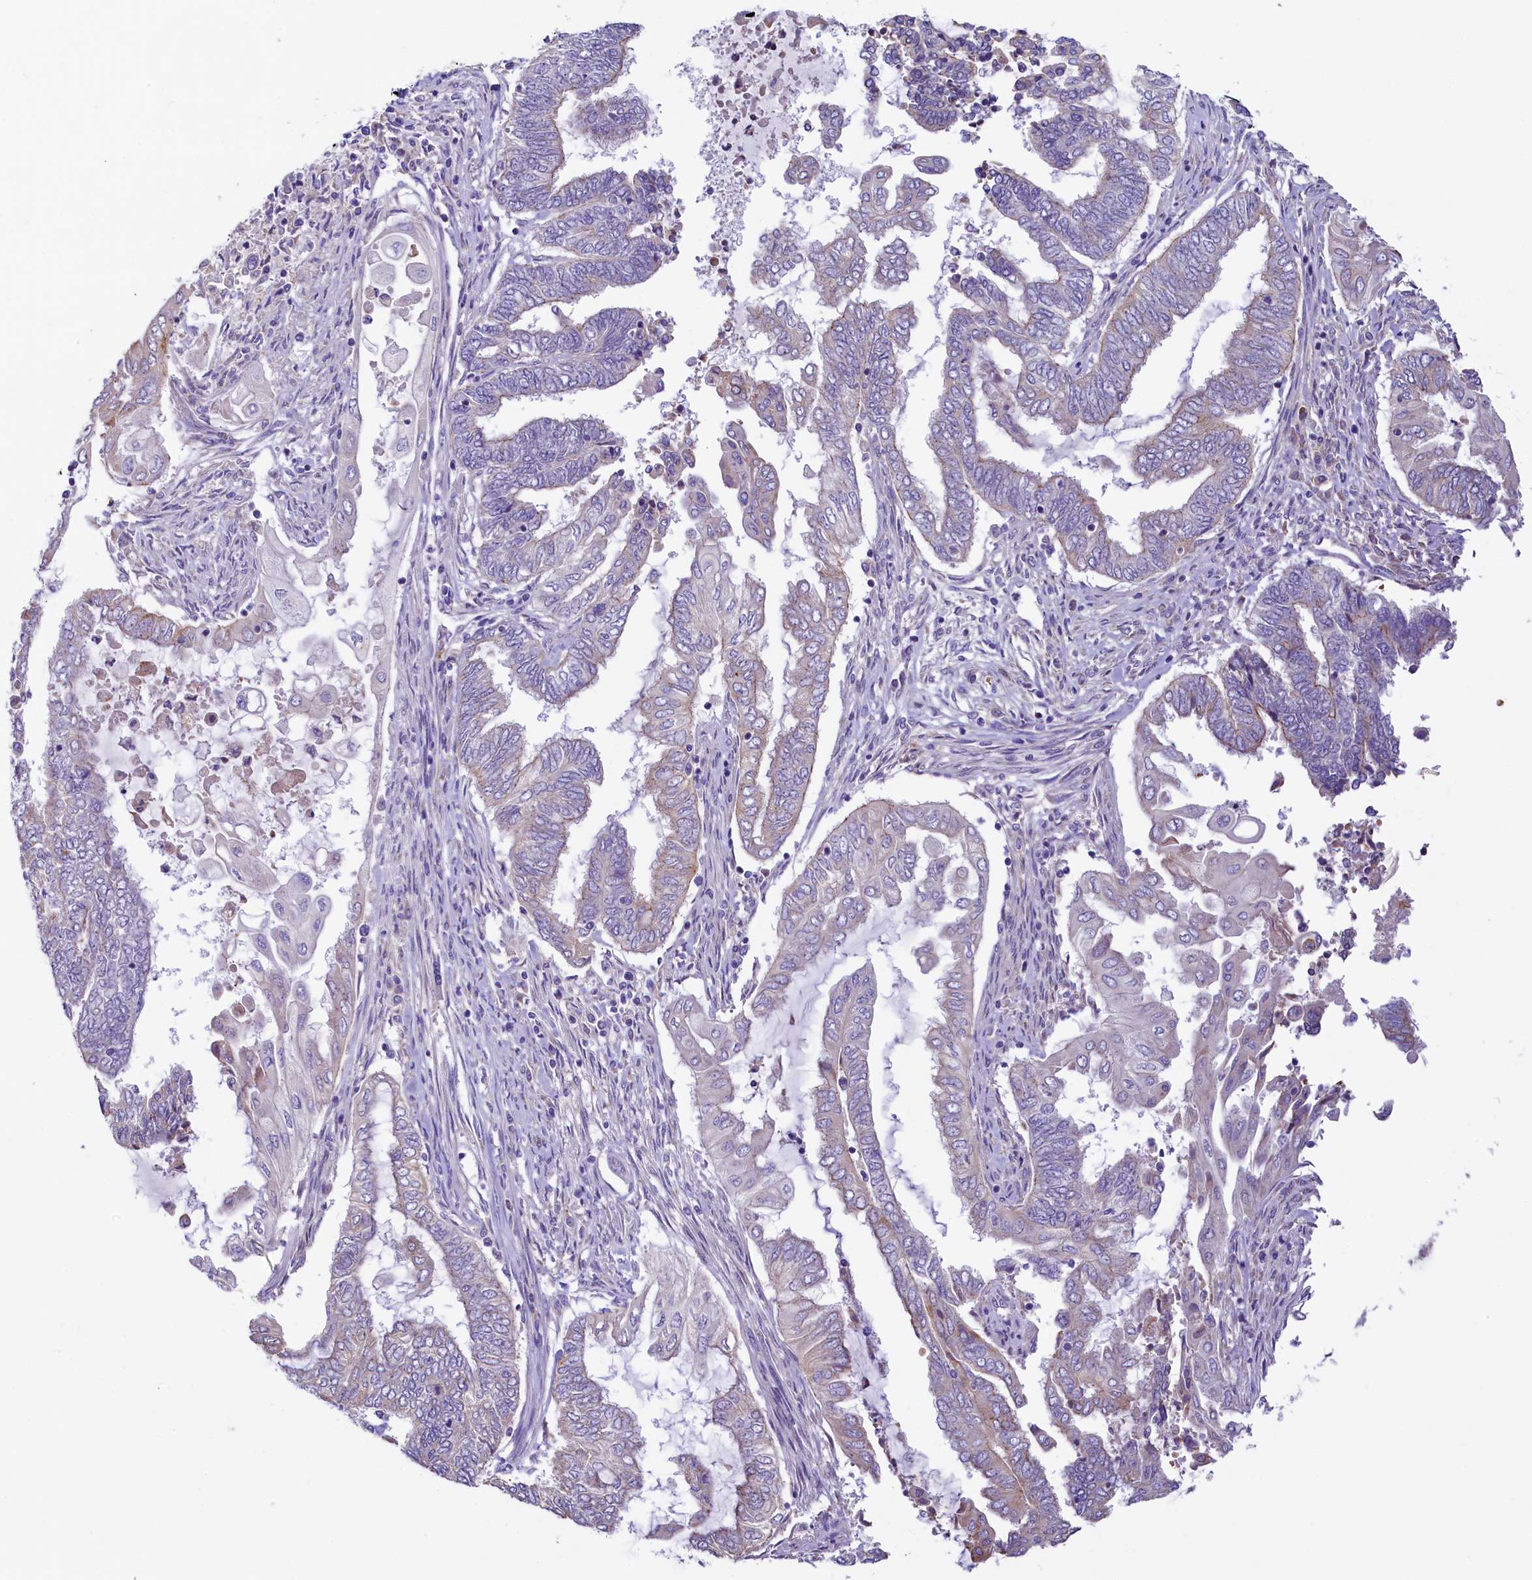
{"staining": {"intensity": "negative", "quantity": "none", "location": "none"}, "tissue": "endometrial cancer", "cell_type": "Tumor cells", "image_type": "cancer", "snomed": [{"axis": "morphology", "description": "Adenocarcinoma, NOS"}, {"axis": "topography", "description": "Uterus"}, {"axis": "topography", "description": "Endometrium"}], "caption": "A high-resolution histopathology image shows immunohistochemistry (IHC) staining of endometrial cancer, which exhibits no significant staining in tumor cells.", "gene": "HPS6", "patient": {"sex": "female", "age": 70}}